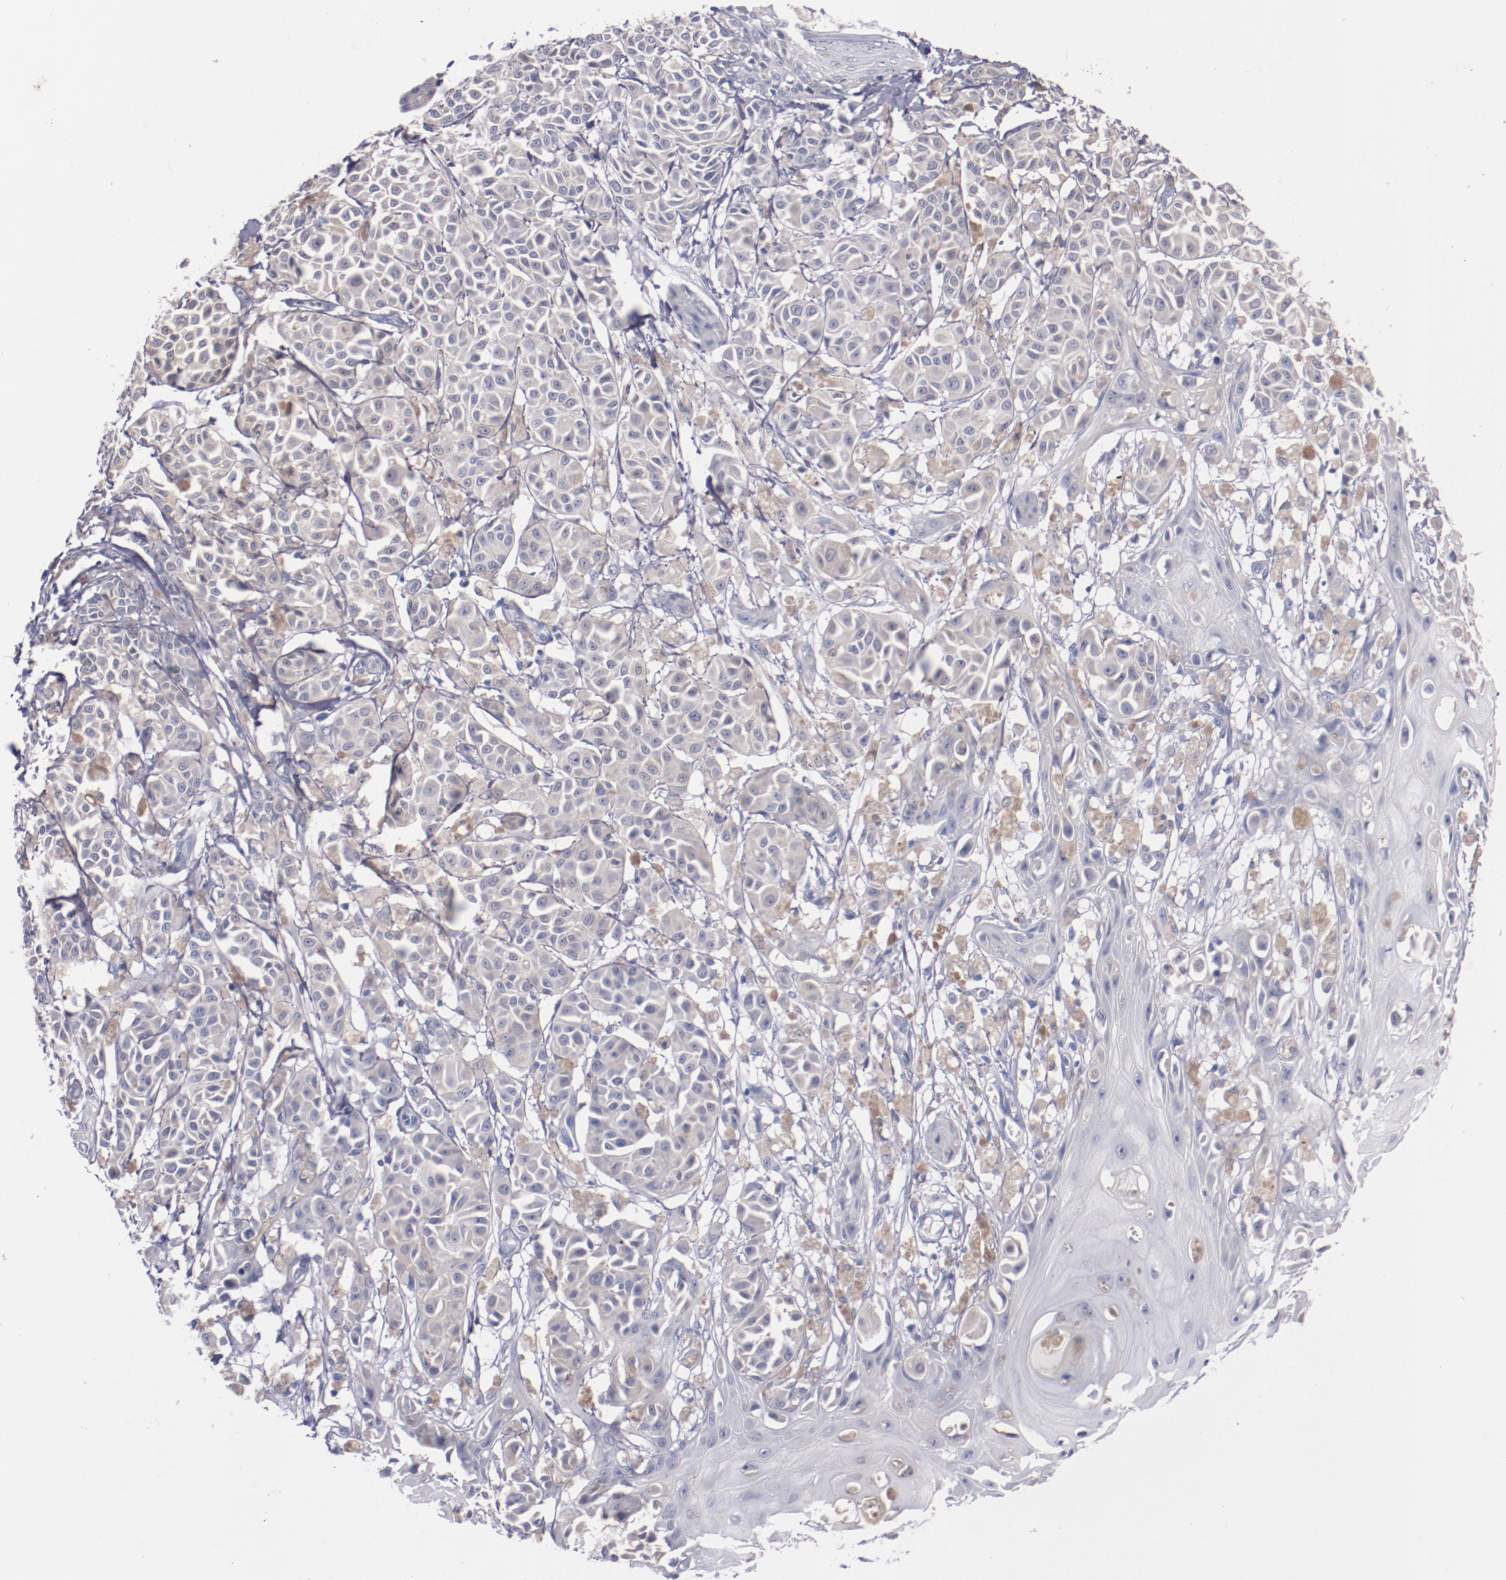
{"staining": {"intensity": "weak", "quantity": "25%-75%", "location": "cytoplasmic/membranous"}, "tissue": "melanoma", "cell_type": "Tumor cells", "image_type": "cancer", "snomed": [{"axis": "morphology", "description": "Malignant melanoma, NOS"}, {"axis": "topography", "description": "Skin"}], "caption": "Protein expression analysis of human melanoma reveals weak cytoplasmic/membranous staining in approximately 25%-75% of tumor cells. Using DAB (brown) and hematoxylin (blue) stains, captured at high magnification using brightfield microscopy.", "gene": "CNTNAP2", "patient": {"sex": "male", "age": 76}}